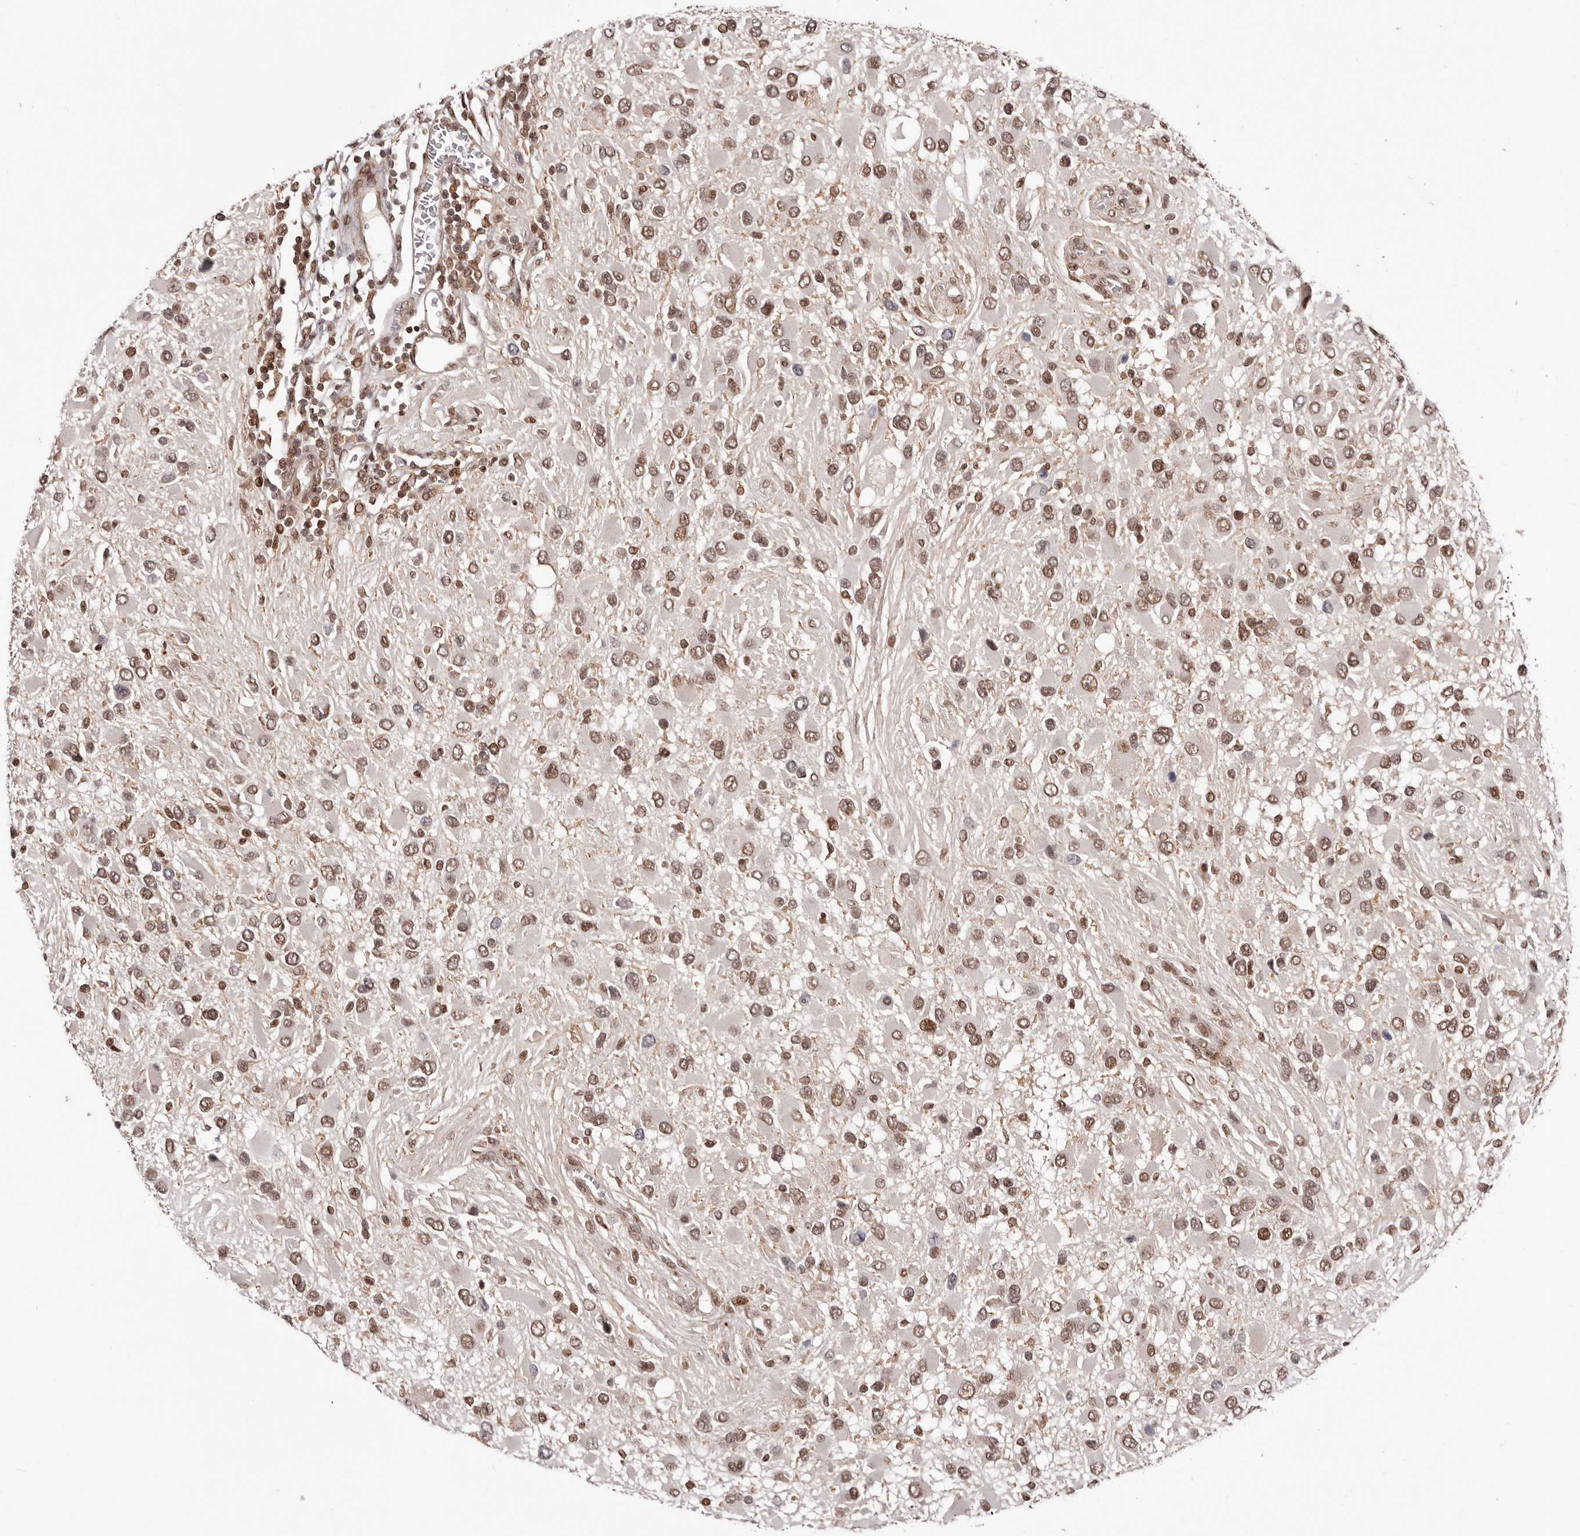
{"staining": {"intensity": "moderate", "quantity": ">75%", "location": "nuclear"}, "tissue": "glioma", "cell_type": "Tumor cells", "image_type": "cancer", "snomed": [{"axis": "morphology", "description": "Glioma, malignant, High grade"}, {"axis": "topography", "description": "Brain"}], "caption": "A brown stain labels moderate nuclear expression of a protein in human glioma tumor cells. Nuclei are stained in blue.", "gene": "FBXO5", "patient": {"sex": "male", "age": 53}}